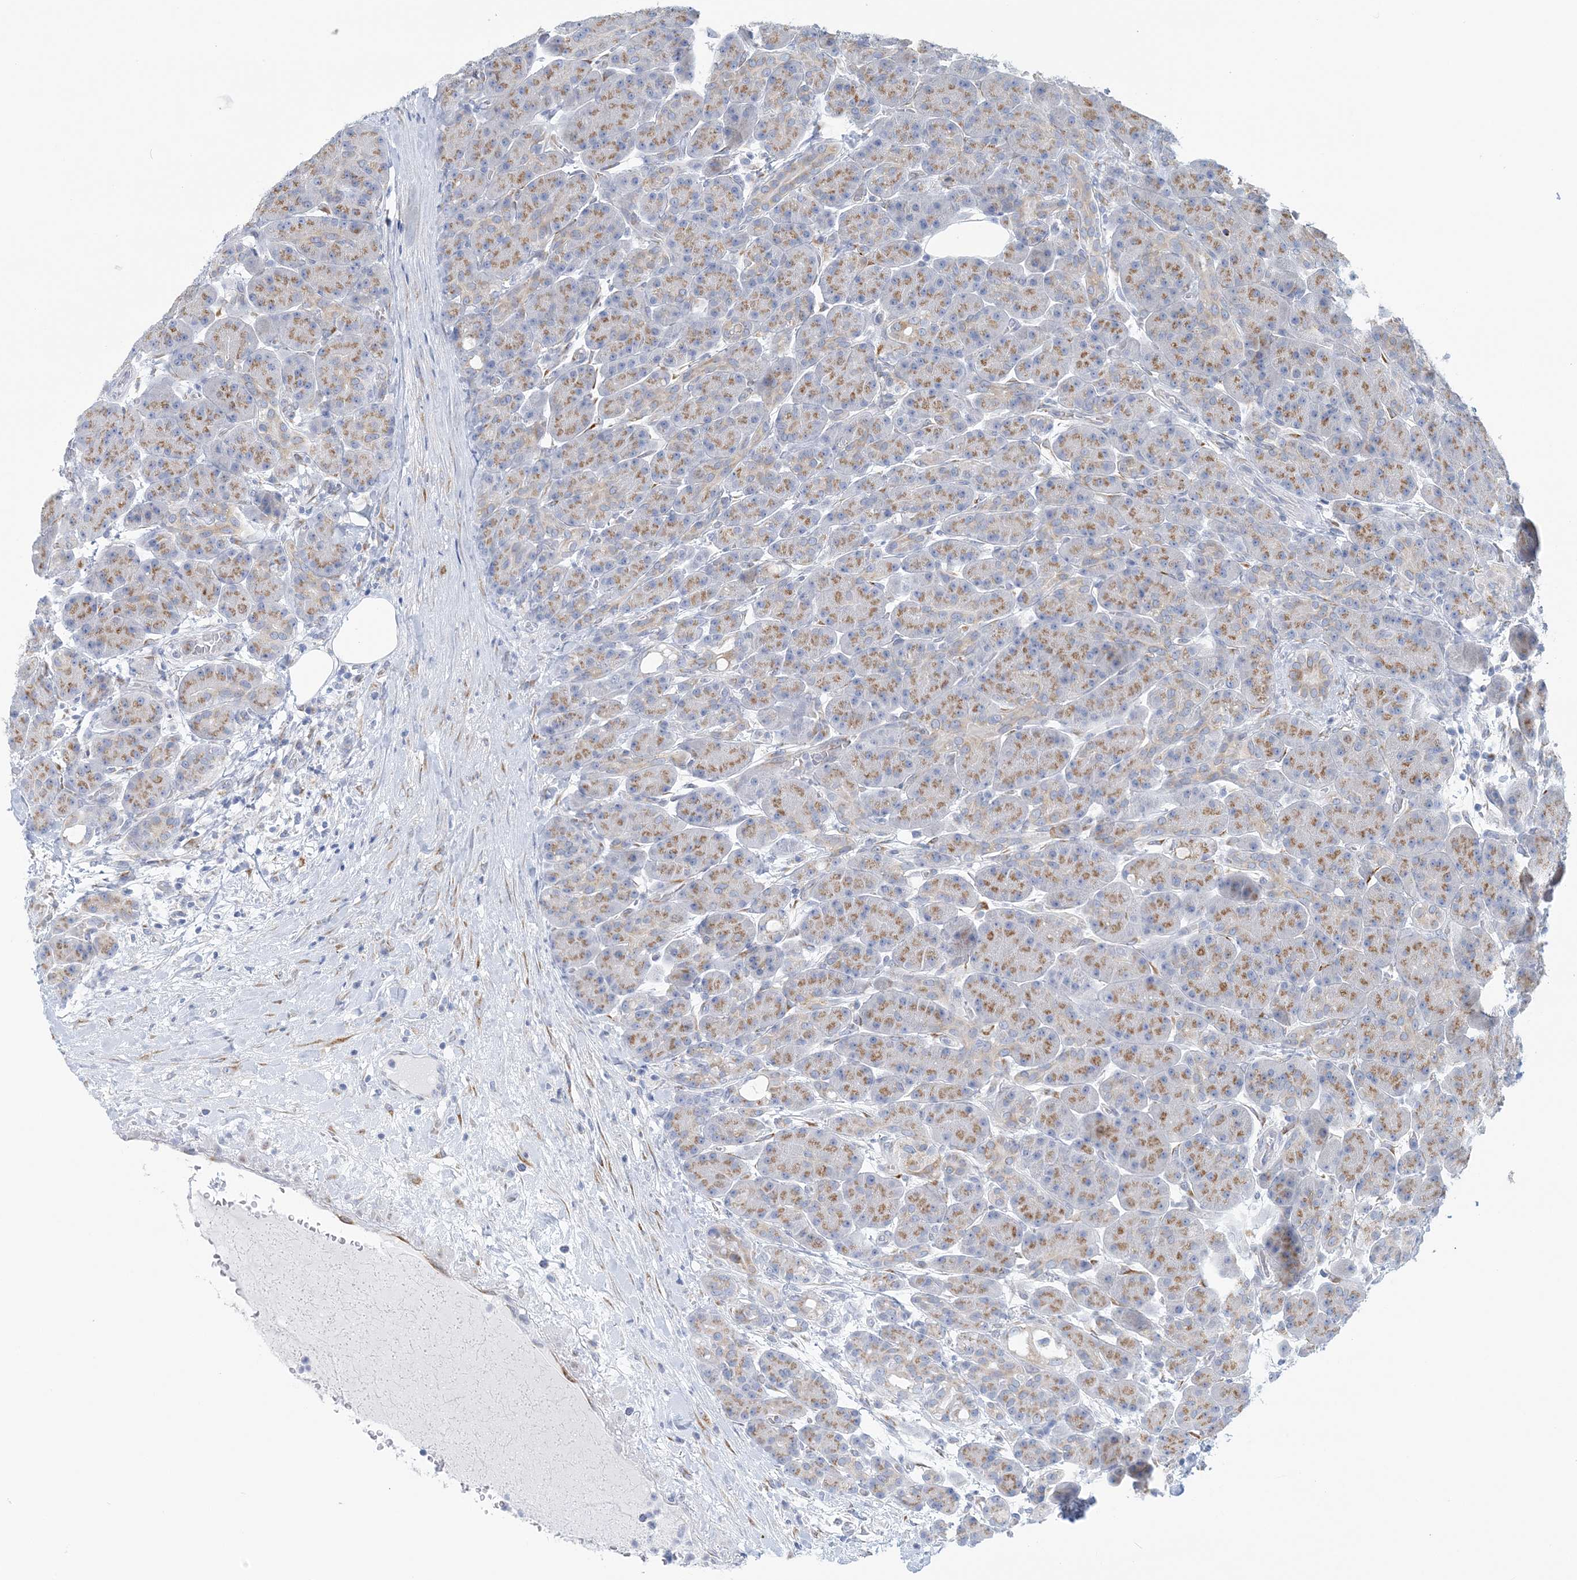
{"staining": {"intensity": "moderate", "quantity": ">75%", "location": "cytoplasmic/membranous"}, "tissue": "pancreas", "cell_type": "Exocrine glandular cells", "image_type": "normal", "snomed": [{"axis": "morphology", "description": "Normal tissue, NOS"}, {"axis": "topography", "description": "Pancreas"}], "caption": "Normal pancreas demonstrates moderate cytoplasmic/membranous expression in approximately >75% of exocrine glandular cells, visualized by immunohistochemistry.", "gene": "PLEKHG4B", "patient": {"sex": "male", "age": 63}}